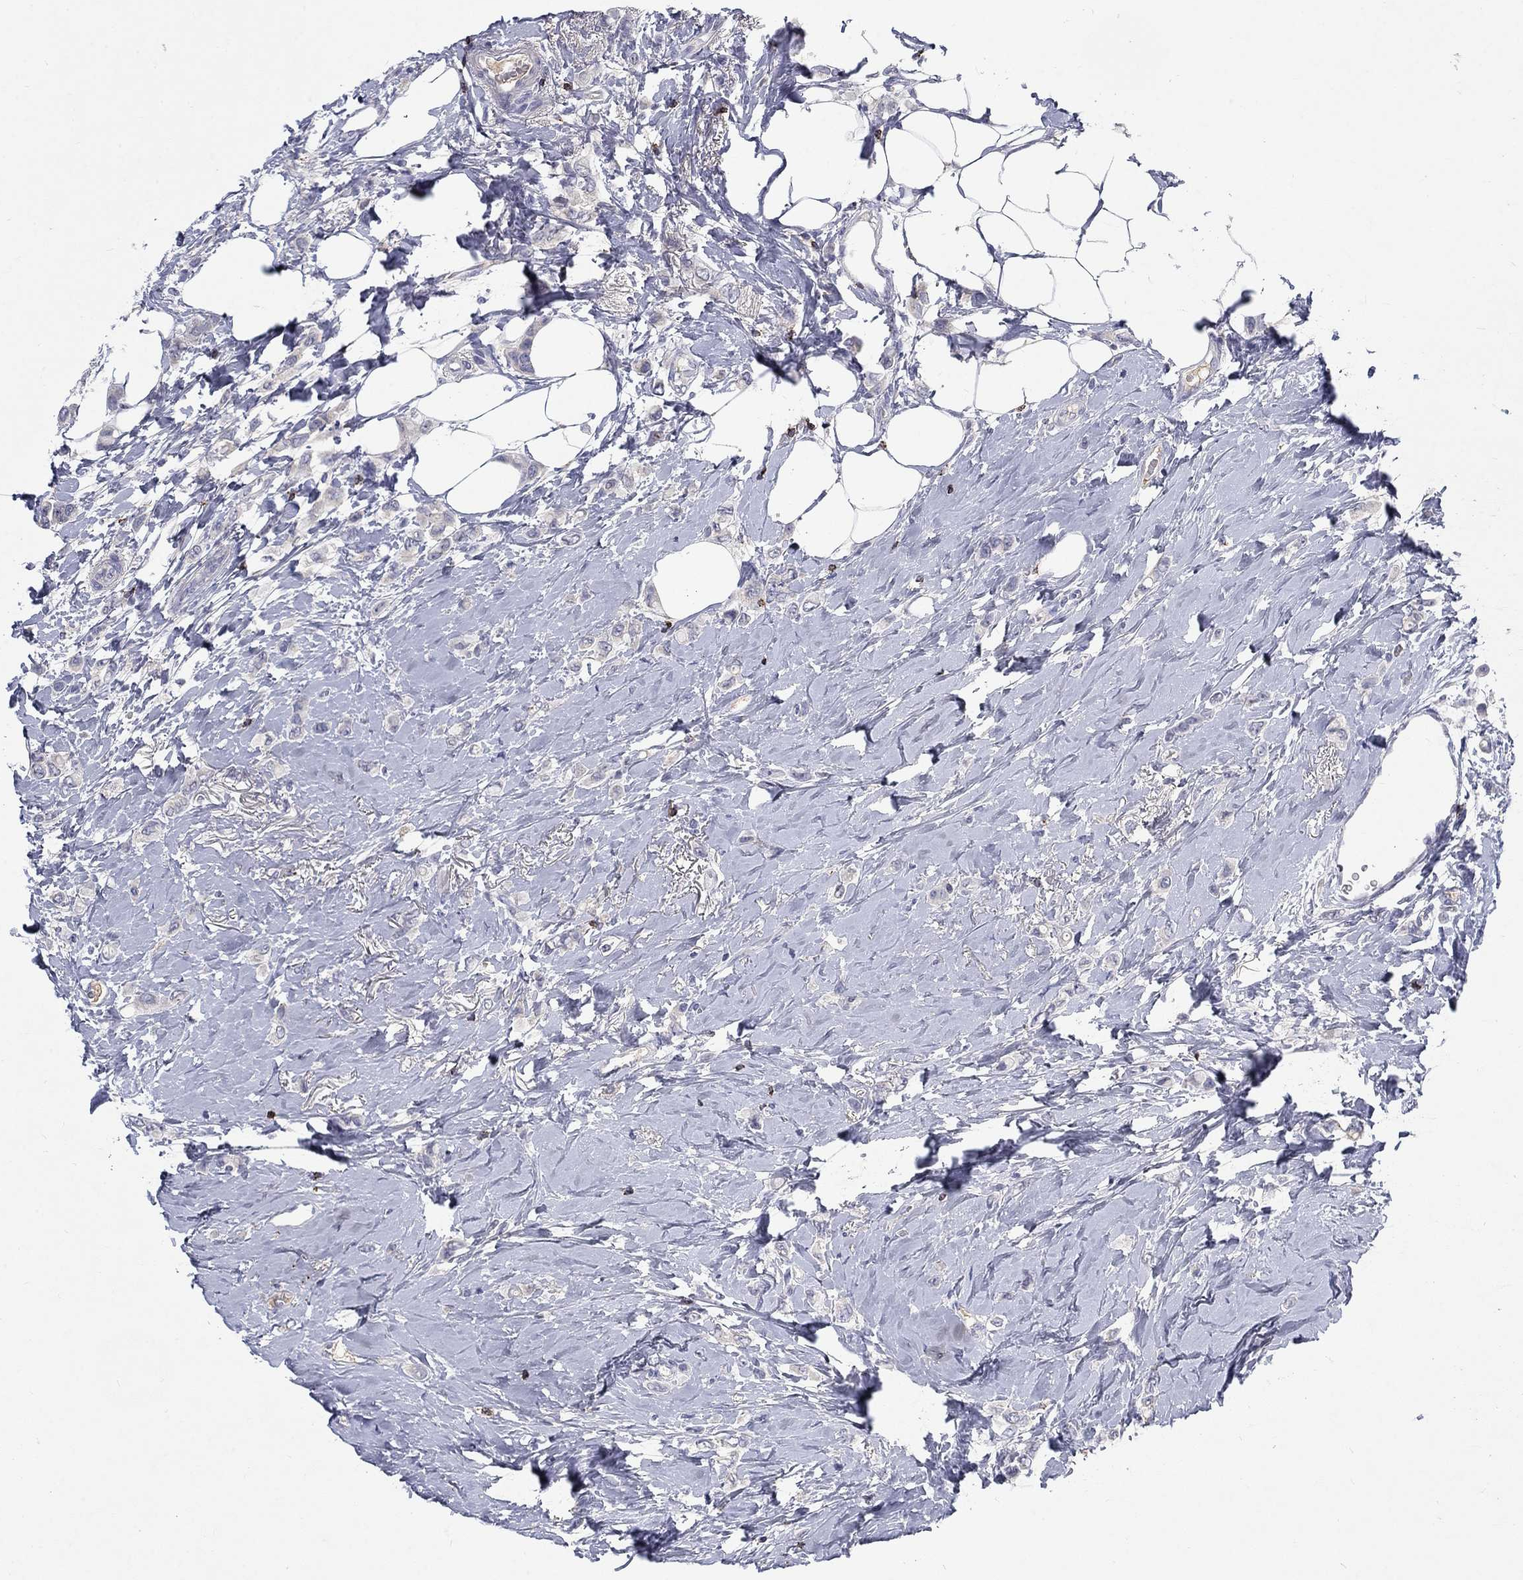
{"staining": {"intensity": "negative", "quantity": "none", "location": "none"}, "tissue": "breast cancer", "cell_type": "Tumor cells", "image_type": "cancer", "snomed": [{"axis": "morphology", "description": "Lobular carcinoma"}, {"axis": "topography", "description": "Breast"}], "caption": "Tumor cells show no significant staining in breast lobular carcinoma.", "gene": "GZMA", "patient": {"sex": "female", "age": 66}}